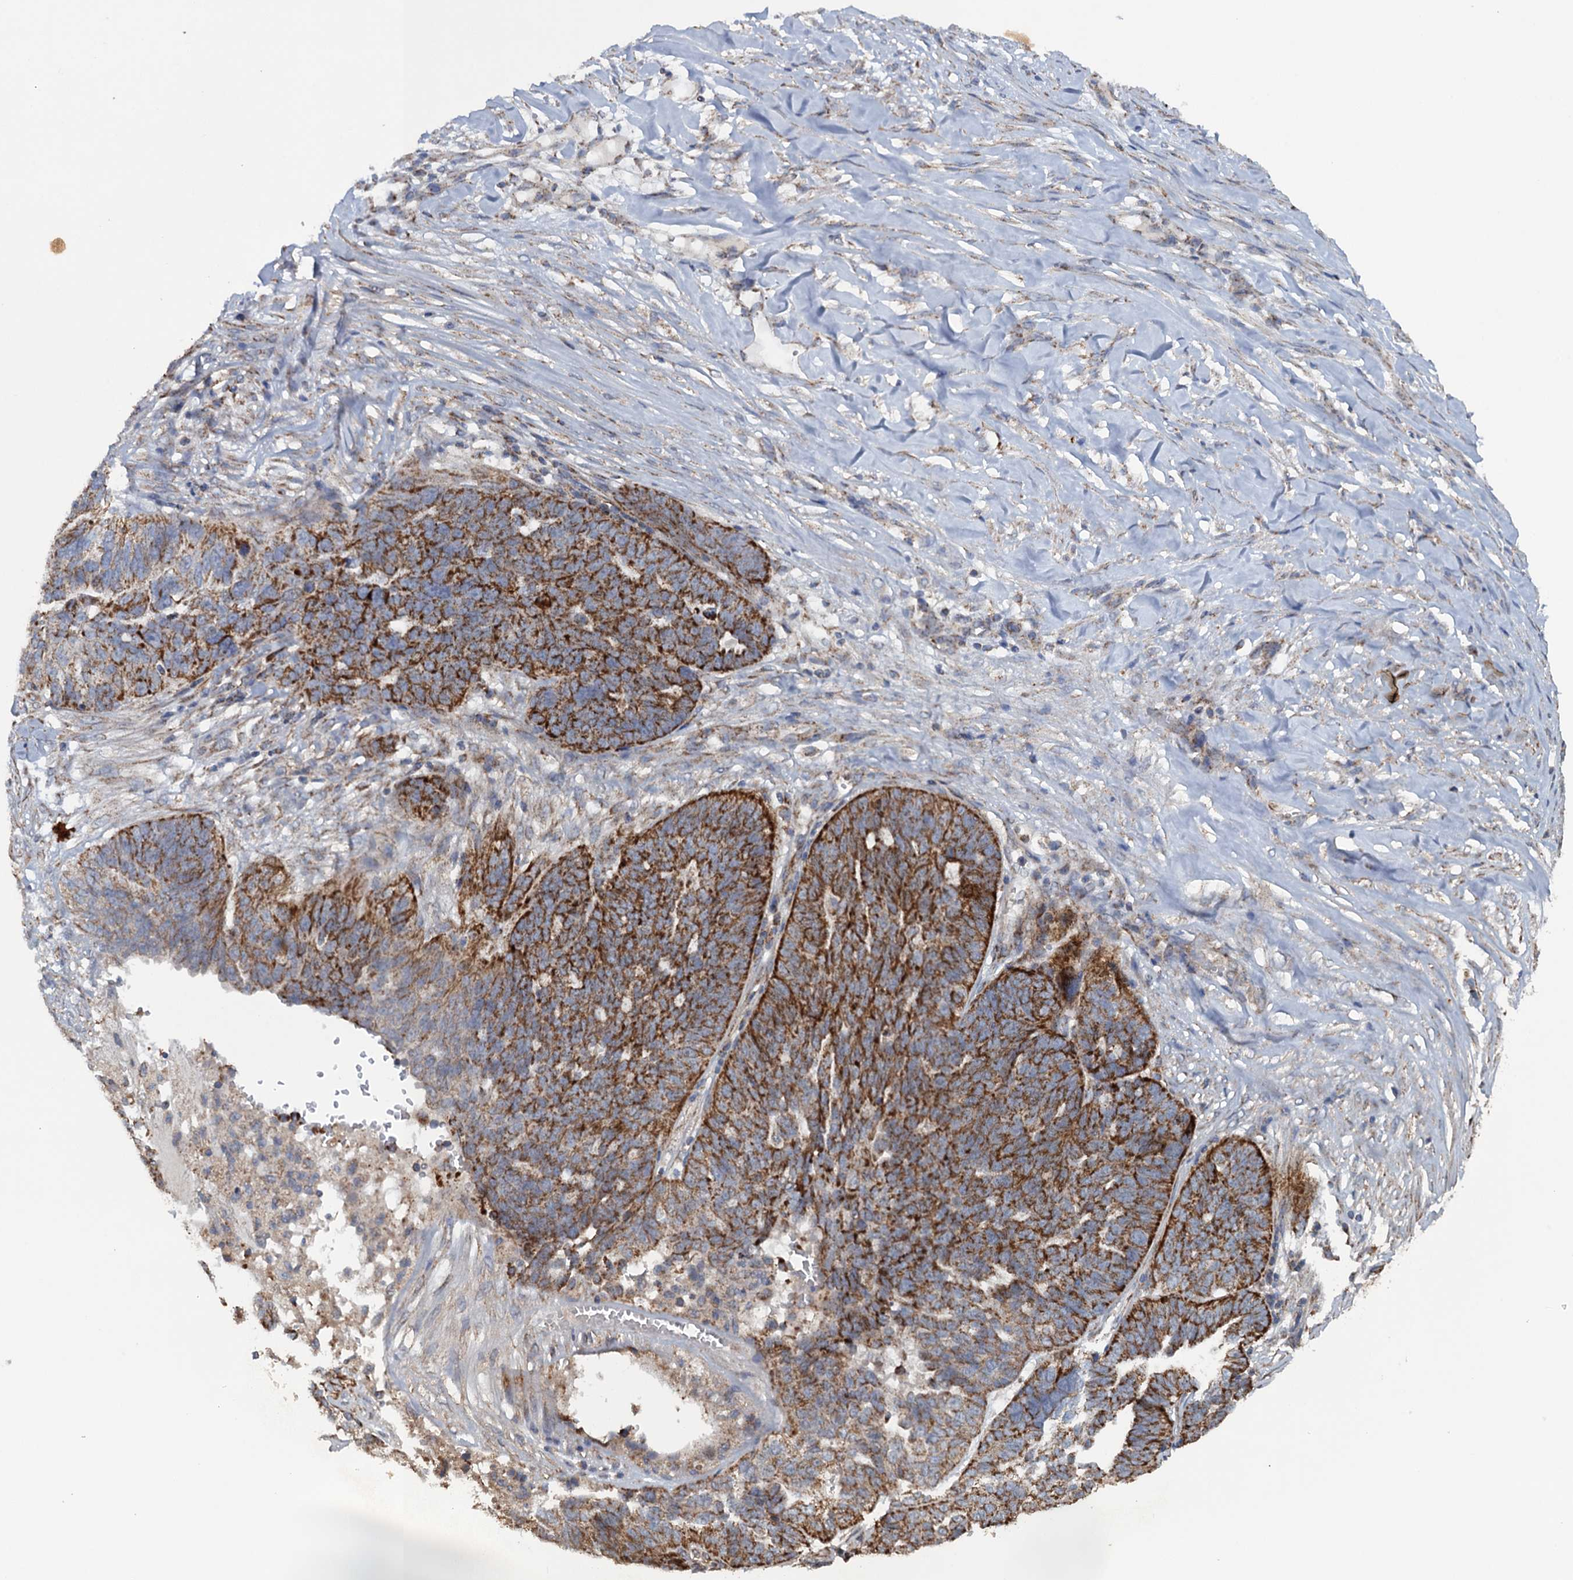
{"staining": {"intensity": "strong", "quantity": ">75%", "location": "cytoplasmic/membranous"}, "tissue": "ovarian cancer", "cell_type": "Tumor cells", "image_type": "cancer", "snomed": [{"axis": "morphology", "description": "Cystadenocarcinoma, serous, NOS"}, {"axis": "topography", "description": "Ovary"}], "caption": "A brown stain labels strong cytoplasmic/membranous expression of a protein in serous cystadenocarcinoma (ovarian) tumor cells.", "gene": "GTPBP3", "patient": {"sex": "female", "age": 59}}